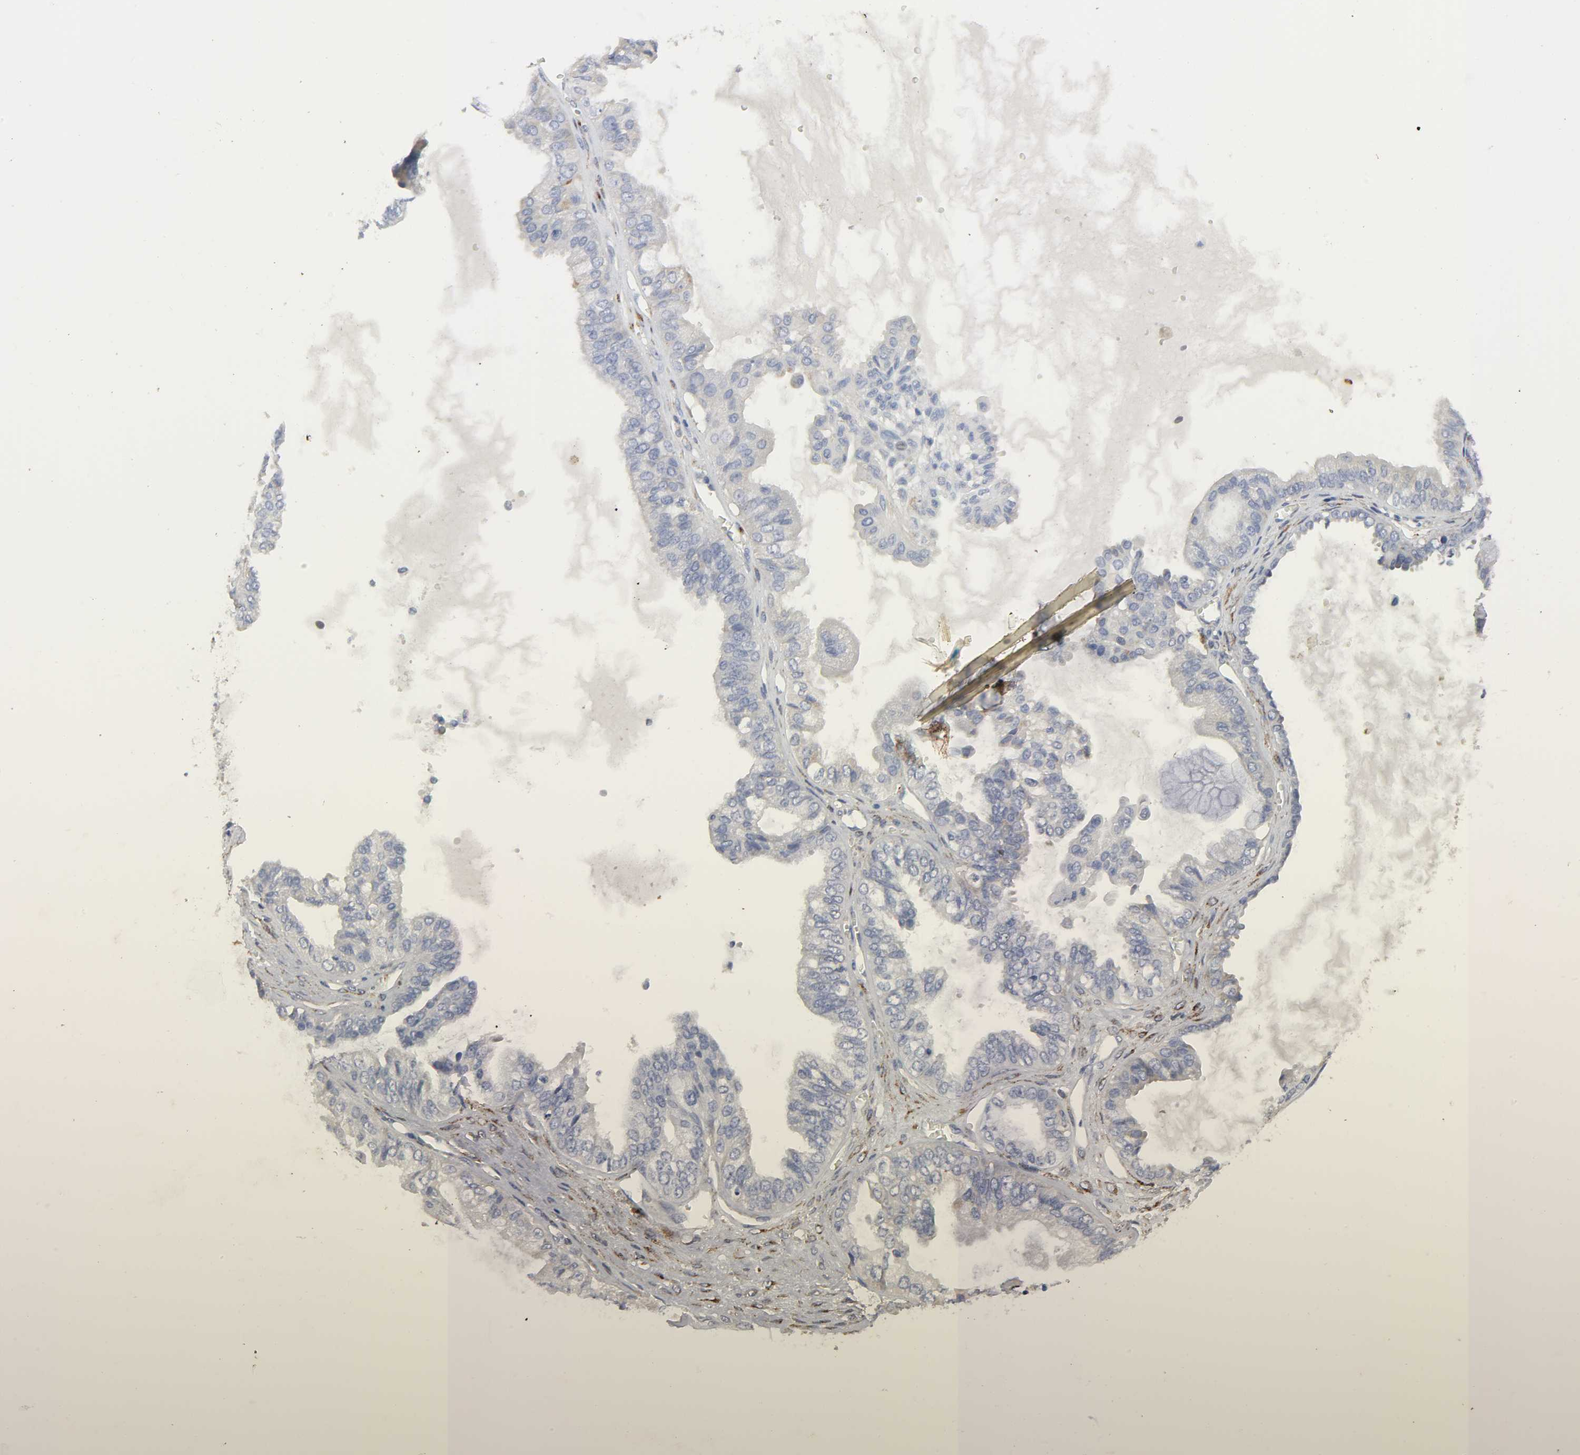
{"staining": {"intensity": "negative", "quantity": "none", "location": "none"}, "tissue": "ovarian cancer", "cell_type": "Tumor cells", "image_type": "cancer", "snomed": [{"axis": "morphology", "description": "Carcinoma, NOS"}, {"axis": "morphology", "description": "Carcinoma, endometroid"}, {"axis": "topography", "description": "Ovary"}], "caption": "This is an immunohistochemistry (IHC) histopathology image of ovarian cancer. There is no expression in tumor cells.", "gene": "LRP1", "patient": {"sex": "female", "age": 50}}